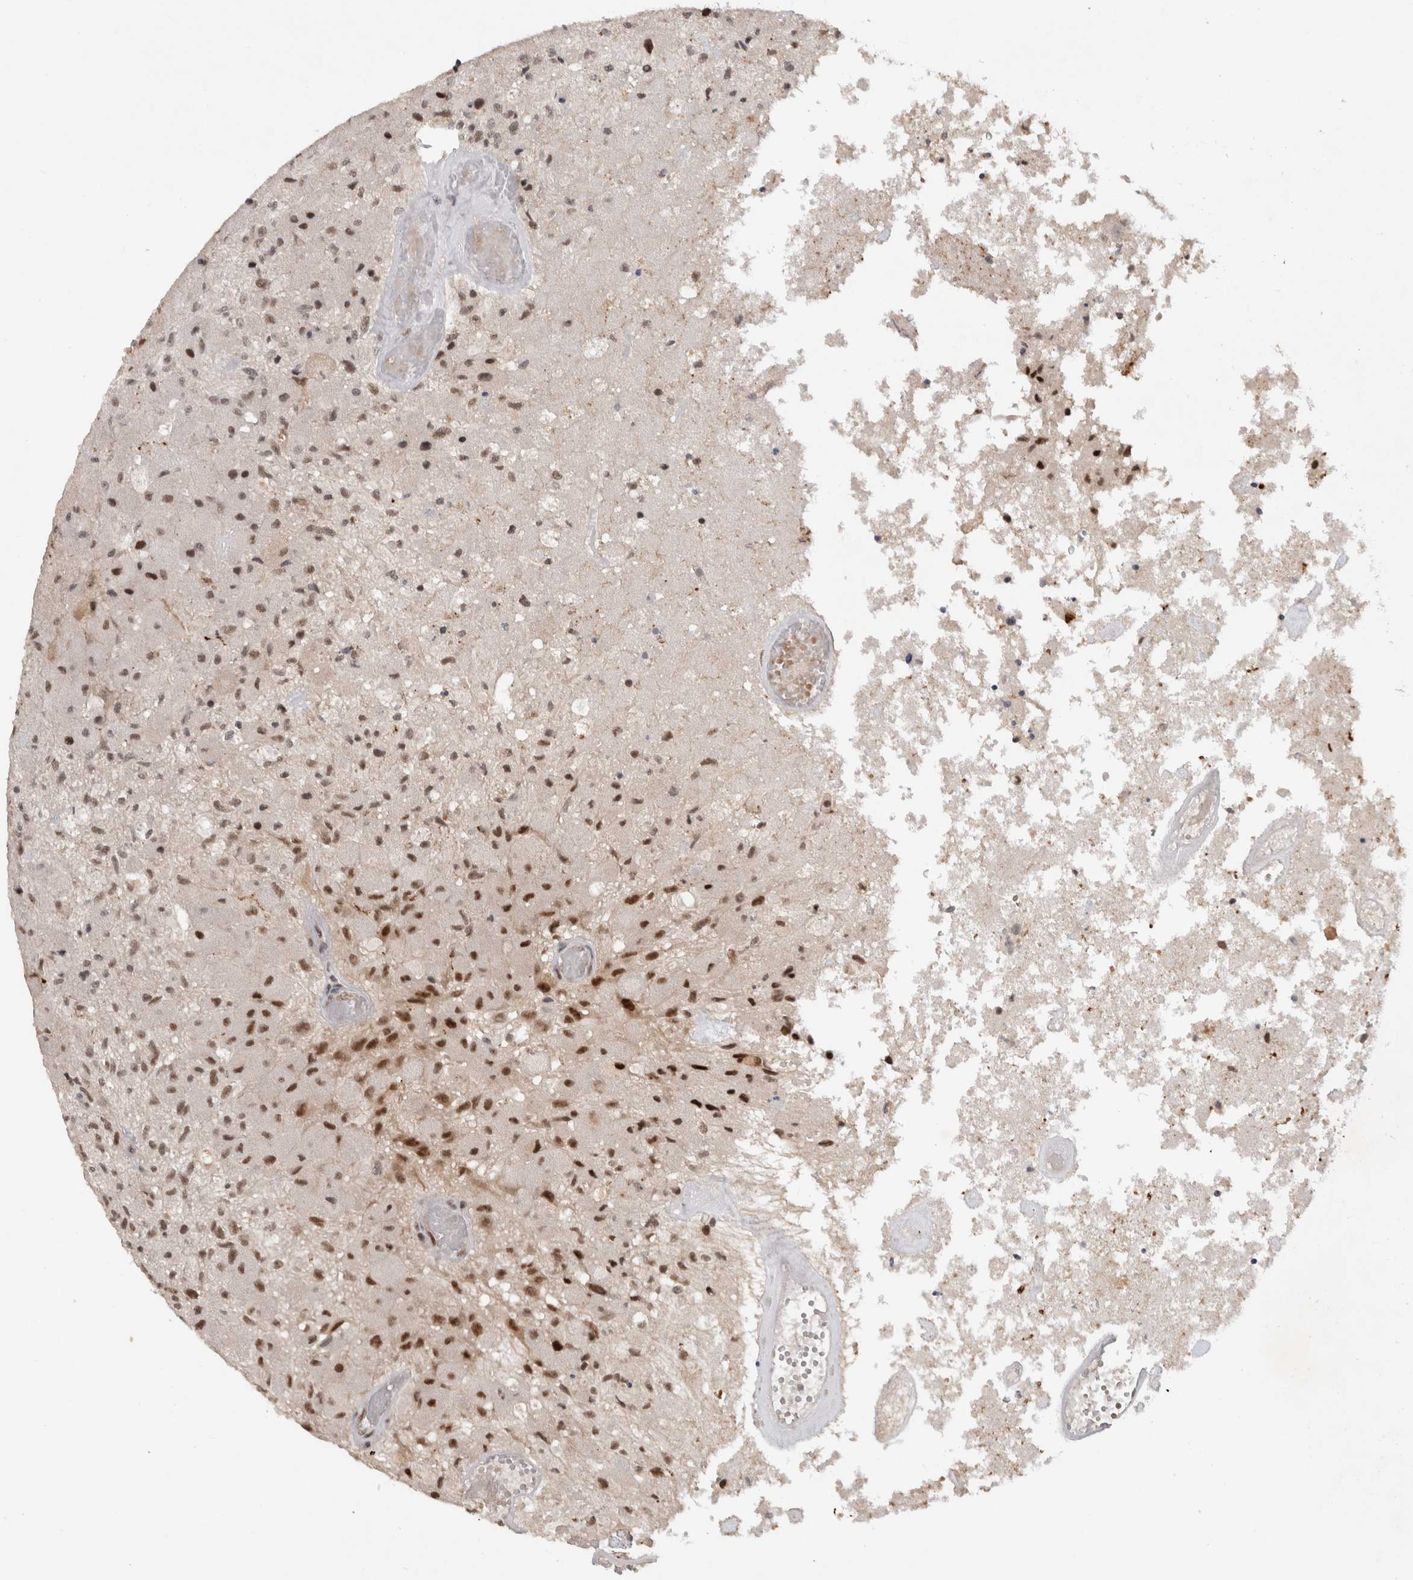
{"staining": {"intensity": "strong", "quantity": "<25%", "location": "nuclear"}, "tissue": "glioma", "cell_type": "Tumor cells", "image_type": "cancer", "snomed": [{"axis": "morphology", "description": "Normal tissue, NOS"}, {"axis": "morphology", "description": "Glioma, malignant, High grade"}, {"axis": "topography", "description": "Cerebral cortex"}], "caption": "Human glioma stained for a protein (brown) displays strong nuclear positive expression in about <25% of tumor cells.", "gene": "HESX1", "patient": {"sex": "male", "age": 77}}